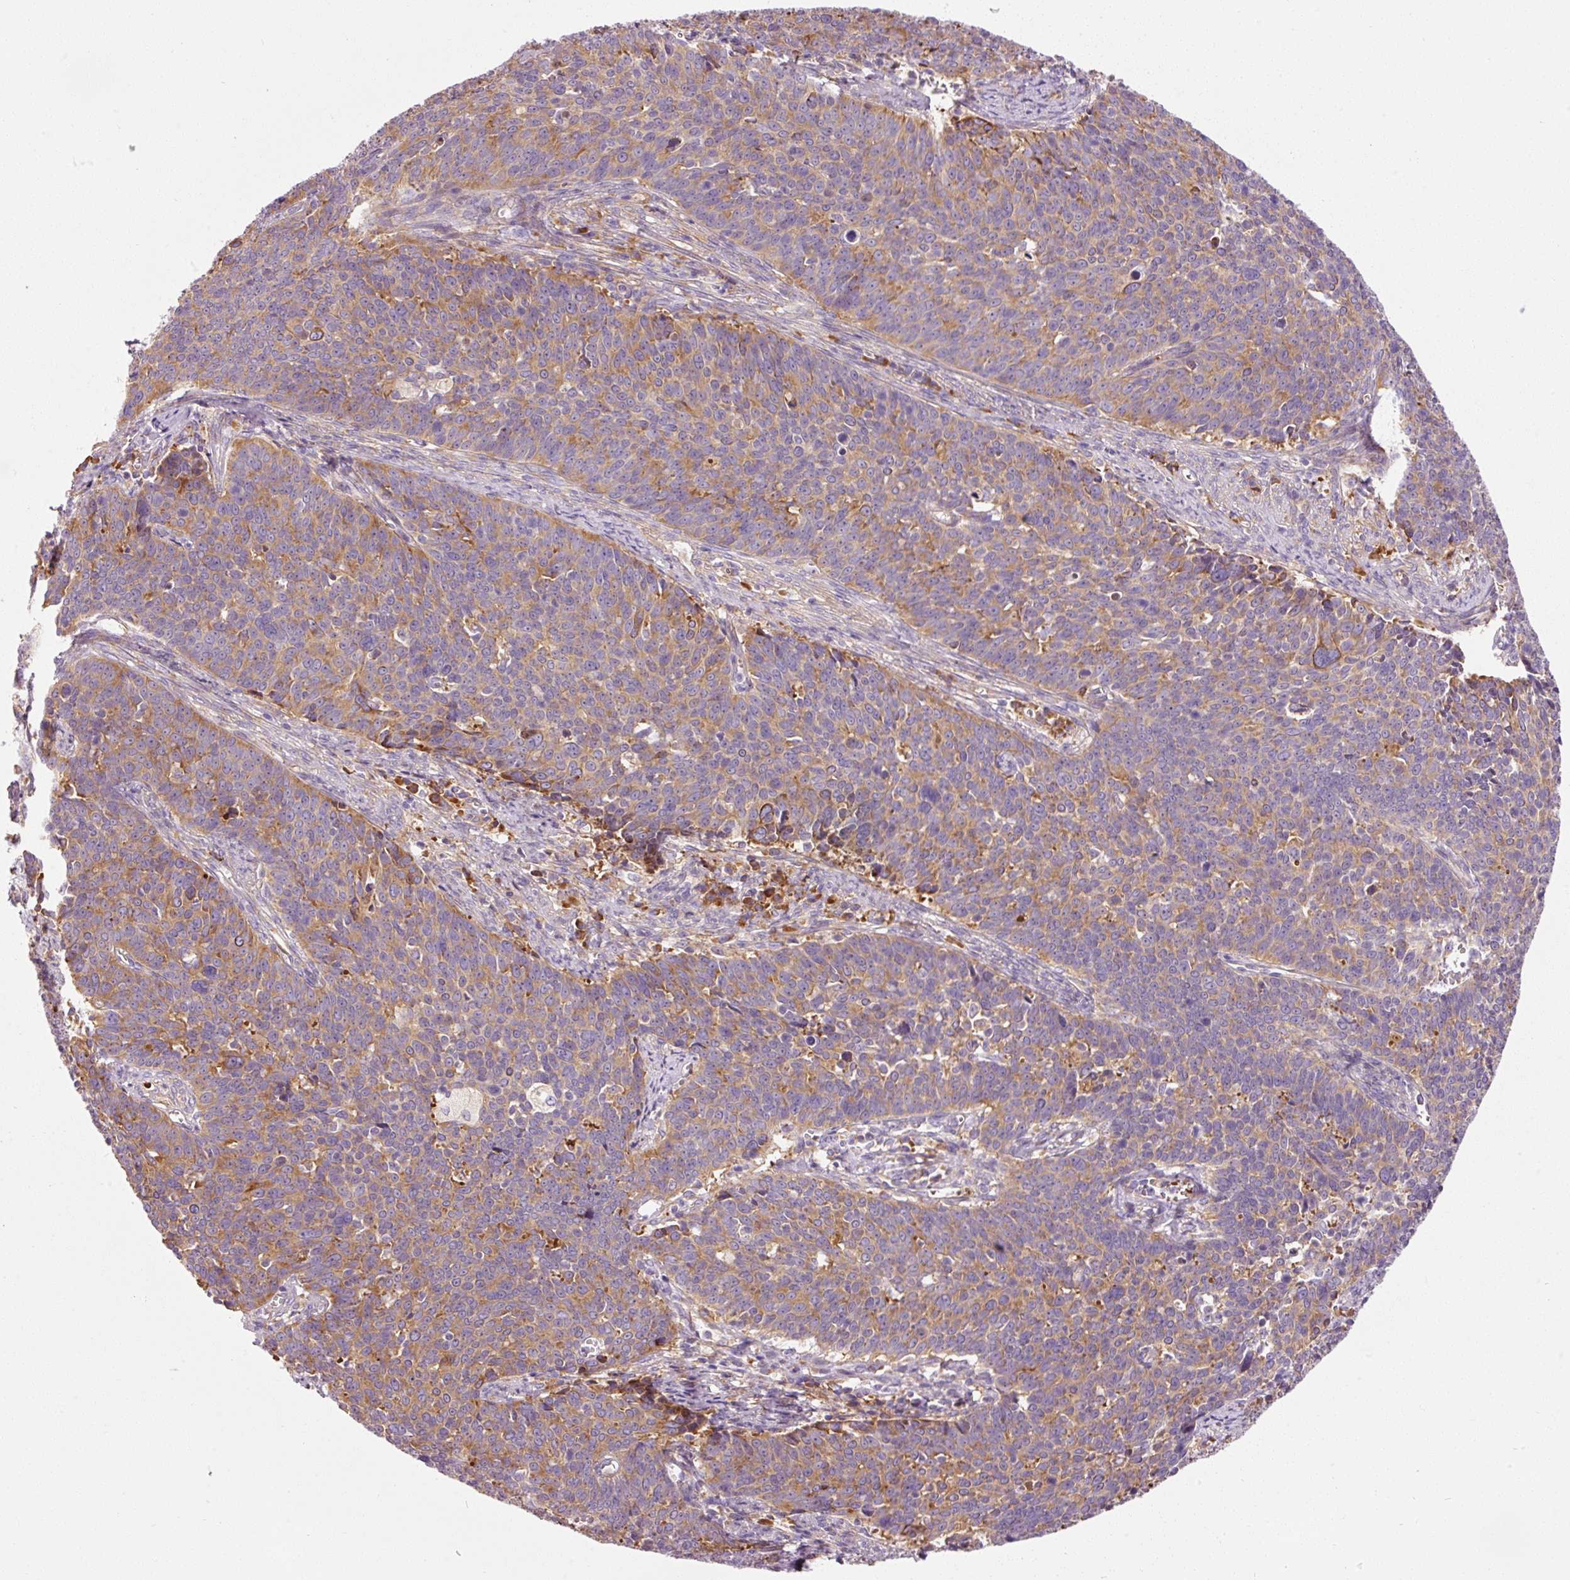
{"staining": {"intensity": "moderate", "quantity": "25%-75%", "location": "cytoplasmic/membranous"}, "tissue": "cervical cancer", "cell_type": "Tumor cells", "image_type": "cancer", "snomed": [{"axis": "morphology", "description": "Squamous cell carcinoma, NOS"}, {"axis": "topography", "description": "Cervix"}], "caption": "There is medium levels of moderate cytoplasmic/membranous positivity in tumor cells of cervical squamous cell carcinoma, as demonstrated by immunohistochemical staining (brown color).", "gene": "RPL10A", "patient": {"sex": "female", "age": 39}}